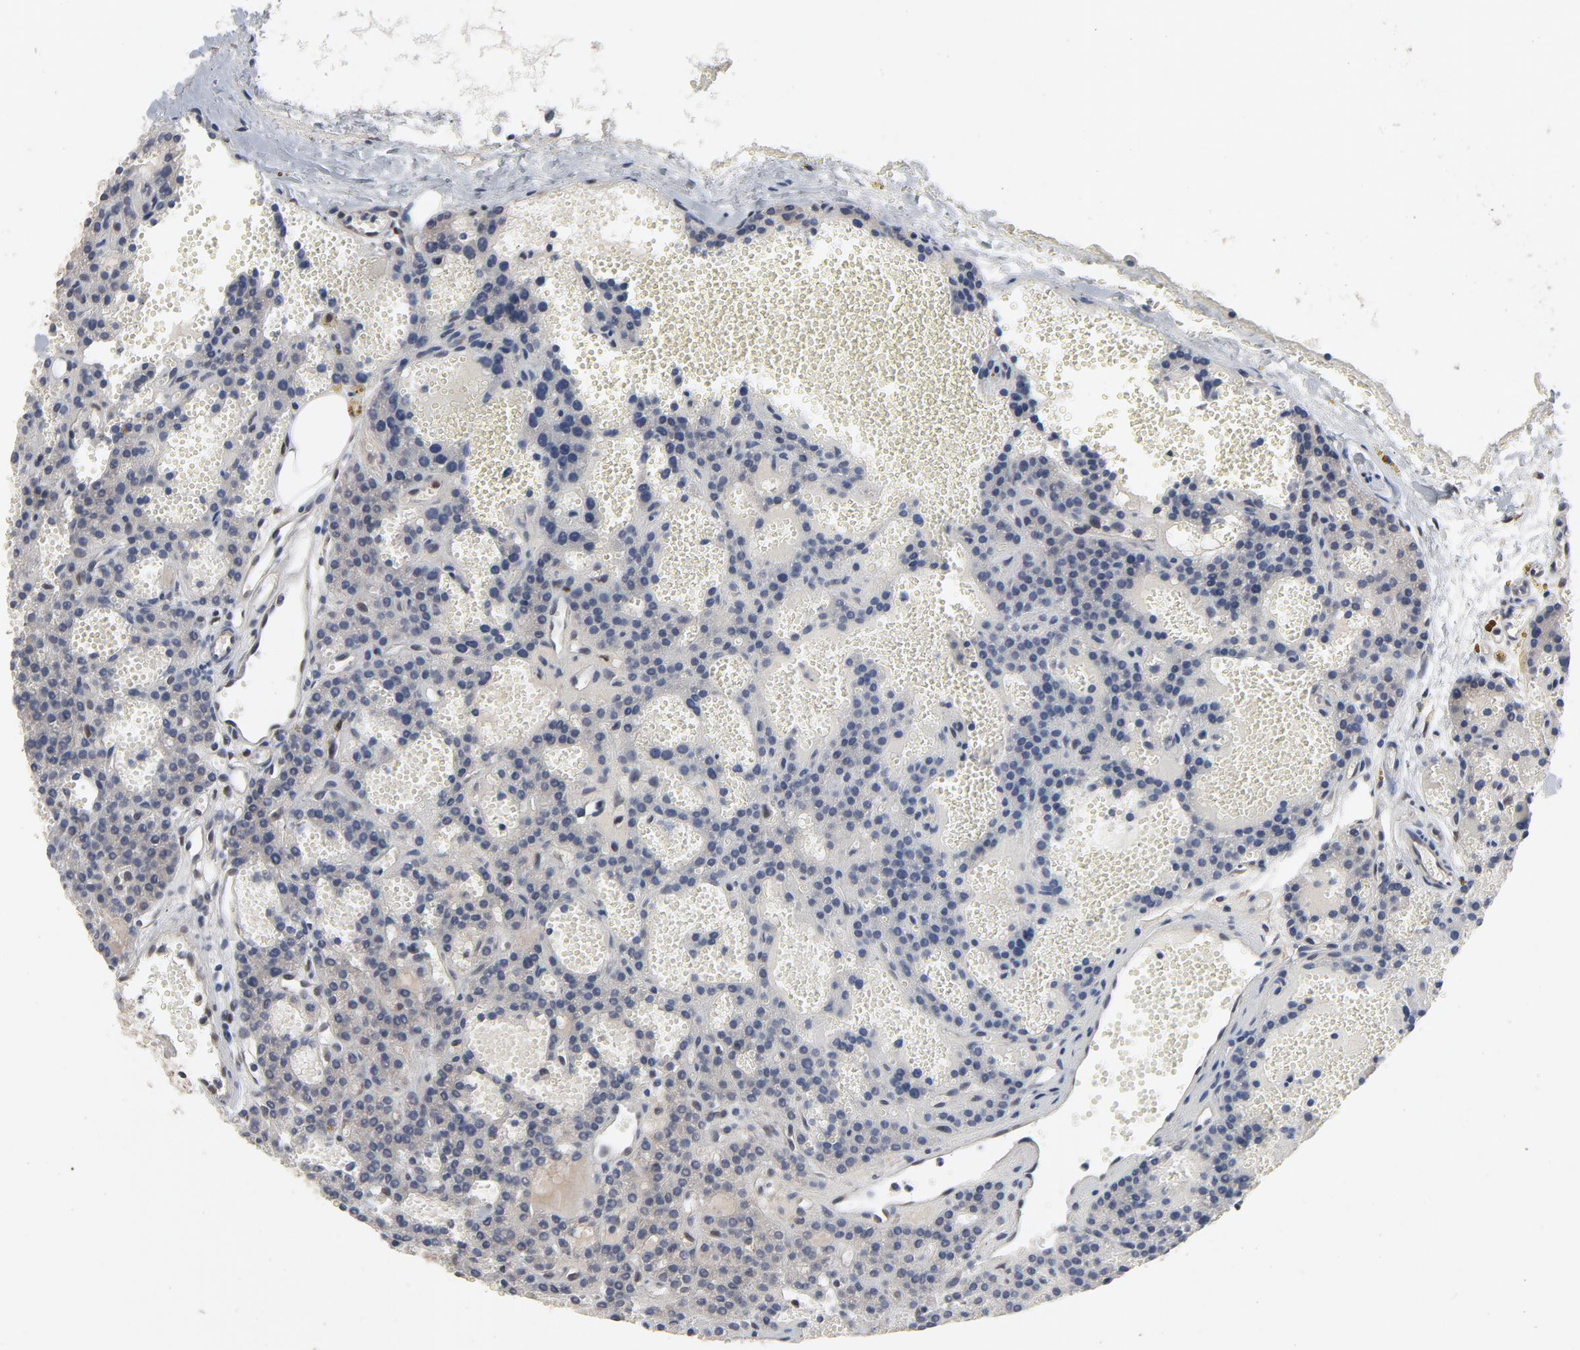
{"staining": {"intensity": "weak", "quantity": "25%-75%", "location": "cytoplasmic/membranous"}, "tissue": "parathyroid gland", "cell_type": "Glandular cells", "image_type": "normal", "snomed": [{"axis": "morphology", "description": "Normal tissue, NOS"}, {"axis": "topography", "description": "Parathyroid gland"}], "caption": "Glandular cells demonstrate low levels of weak cytoplasmic/membranous staining in about 25%-75% of cells in unremarkable parathyroid gland. The protein is stained brown, and the nuclei are stained in blue (DAB (3,3'-diaminobenzidine) IHC with brightfield microscopy, high magnification).", "gene": "NFKB1", "patient": {"sex": "male", "age": 25}}